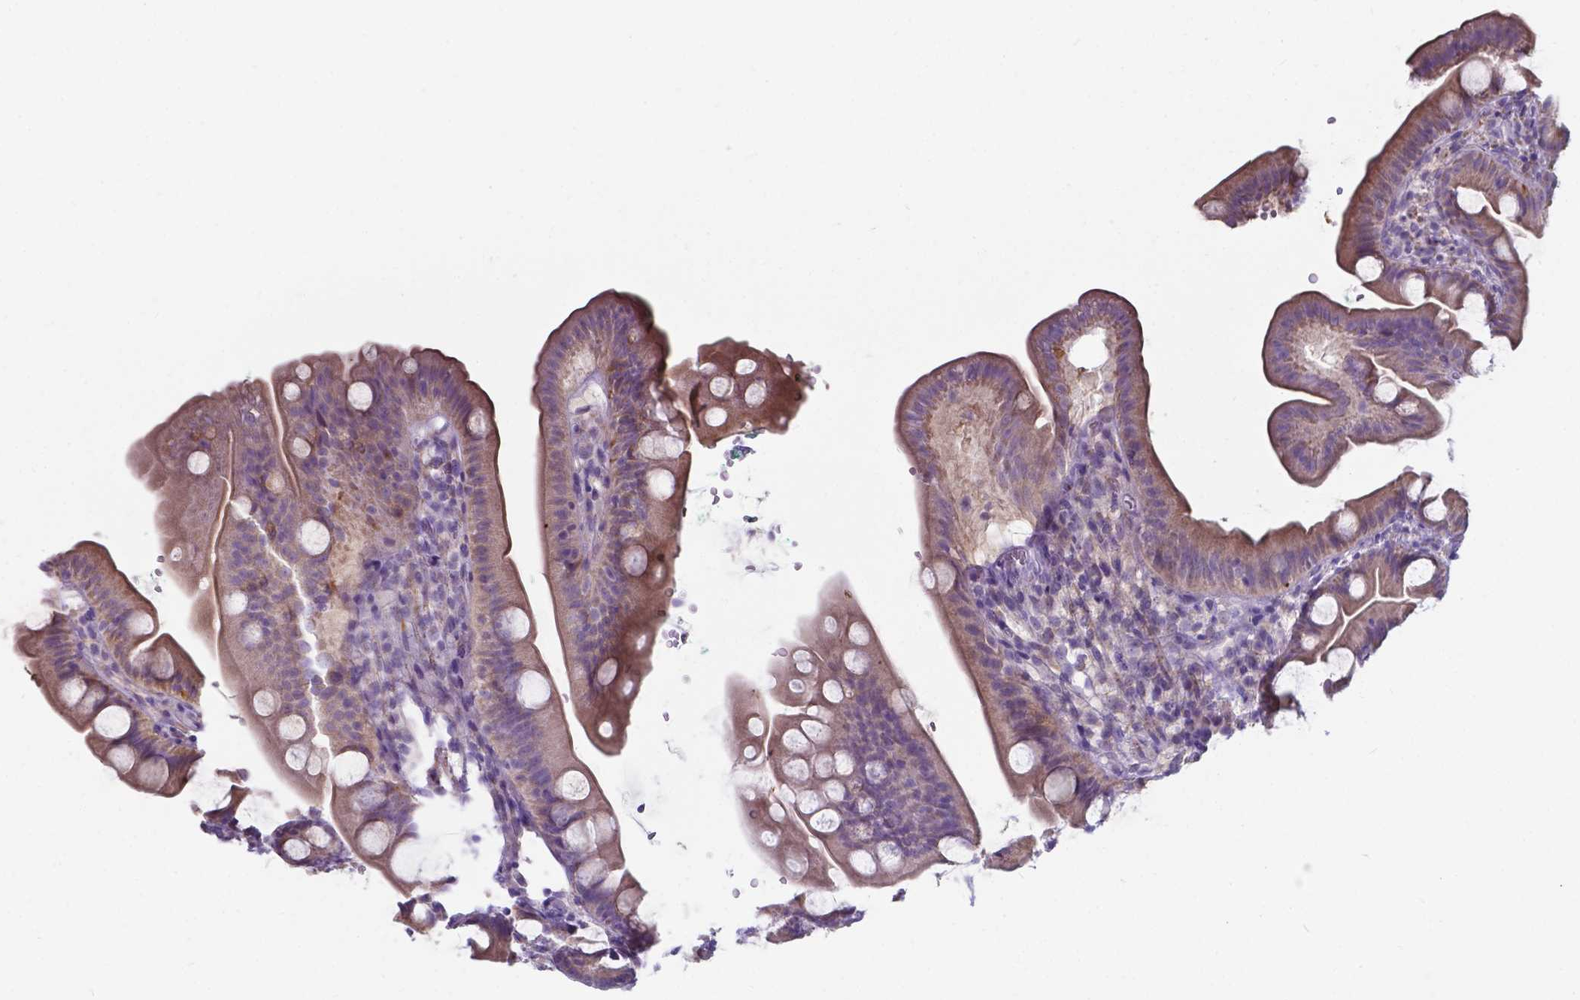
{"staining": {"intensity": "moderate", "quantity": "25%-75%", "location": "cytoplasmic/membranous"}, "tissue": "duodenum", "cell_type": "Glandular cells", "image_type": "normal", "snomed": [{"axis": "morphology", "description": "Normal tissue, NOS"}, {"axis": "topography", "description": "Duodenum"}], "caption": "The photomicrograph exhibits staining of benign duodenum, revealing moderate cytoplasmic/membranous protein expression (brown color) within glandular cells. (Stains: DAB in brown, nuclei in blue, Microscopy: brightfield microscopy at high magnification).", "gene": "FAM114A1", "patient": {"sex": "female", "age": 67}}